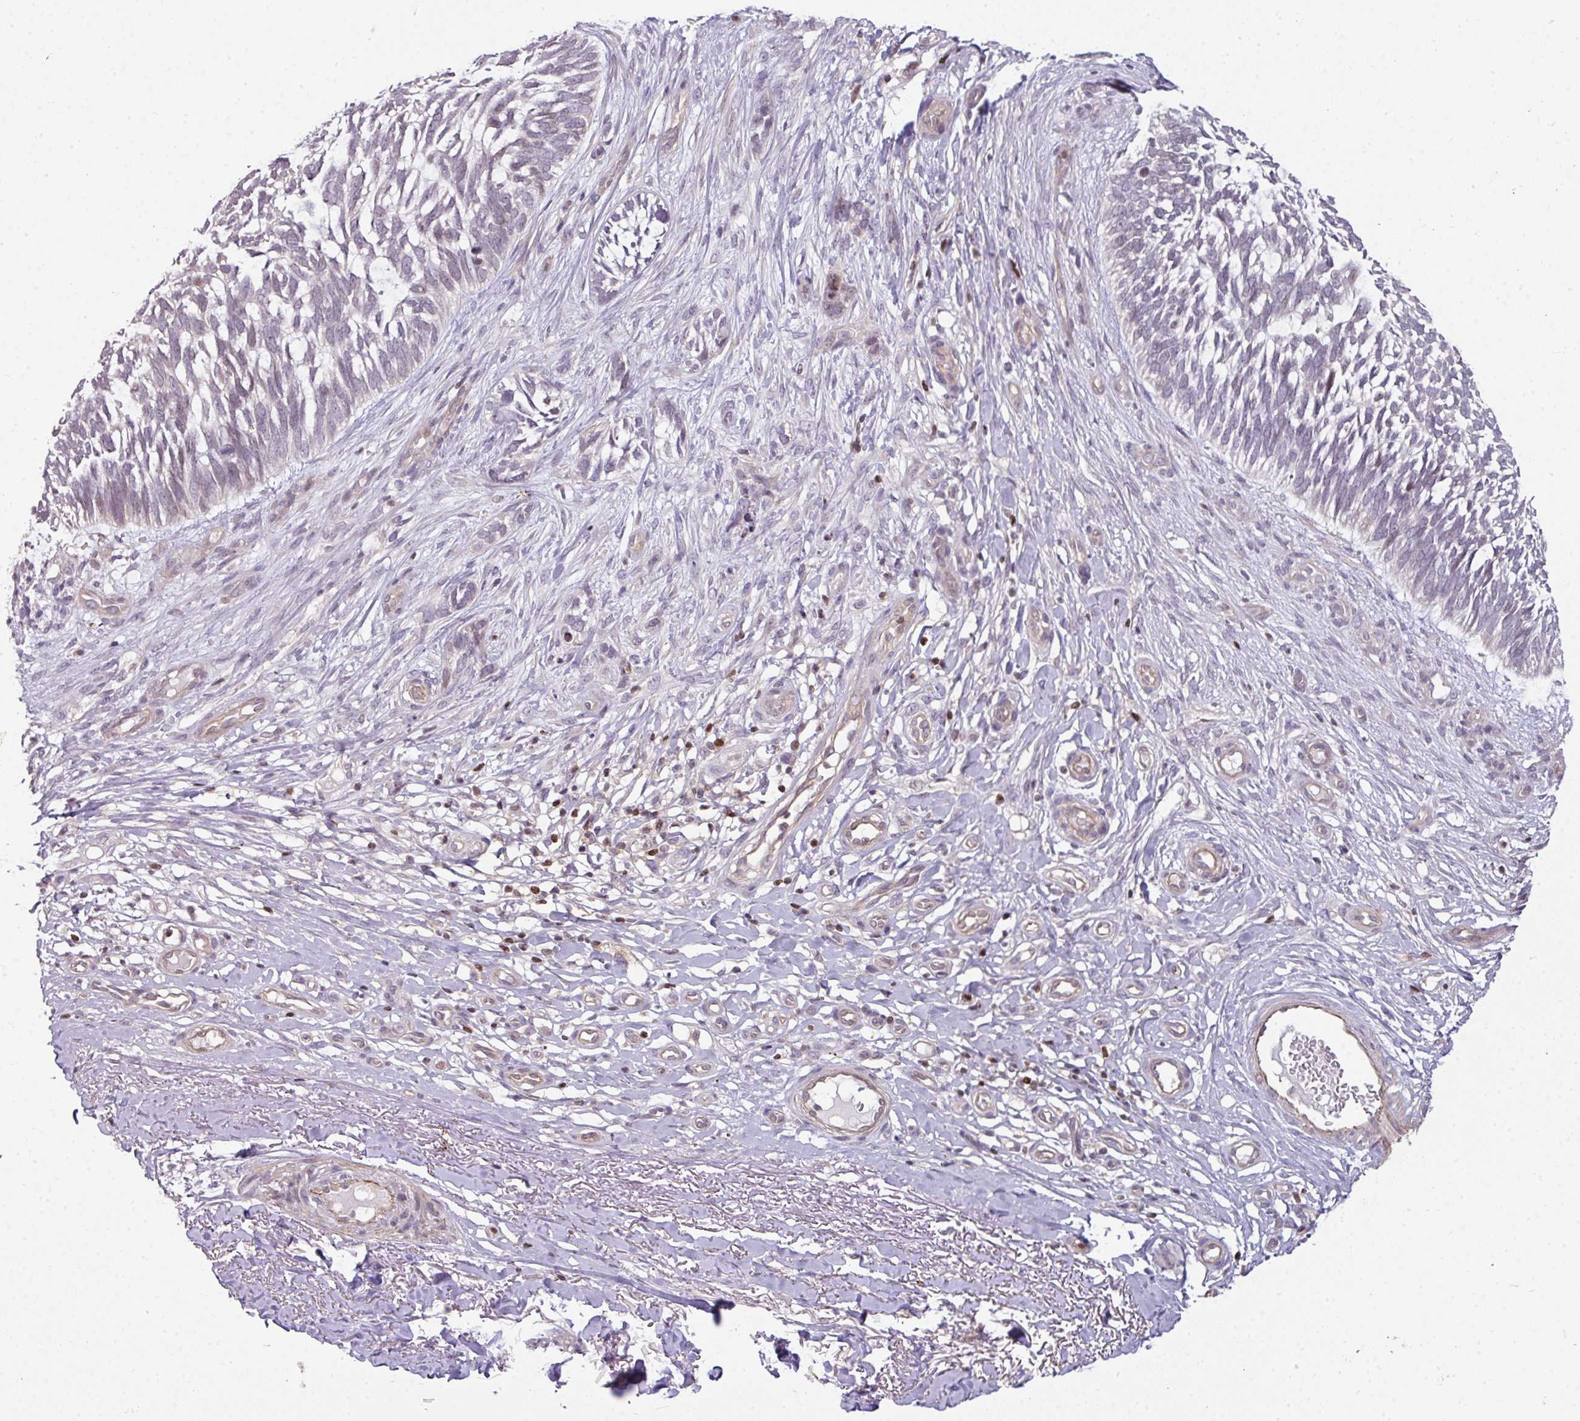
{"staining": {"intensity": "weak", "quantity": "<25%", "location": "nuclear"}, "tissue": "skin cancer", "cell_type": "Tumor cells", "image_type": "cancer", "snomed": [{"axis": "morphology", "description": "Basal cell carcinoma"}, {"axis": "topography", "description": "Skin"}], "caption": "Photomicrograph shows no significant protein staining in tumor cells of skin cancer (basal cell carcinoma). The staining was performed using DAB (3,3'-diaminobenzidine) to visualize the protein expression in brown, while the nuclei were stained in blue with hematoxylin (Magnification: 20x).", "gene": "STAT5A", "patient": {"sex": "male", "age": 88}}